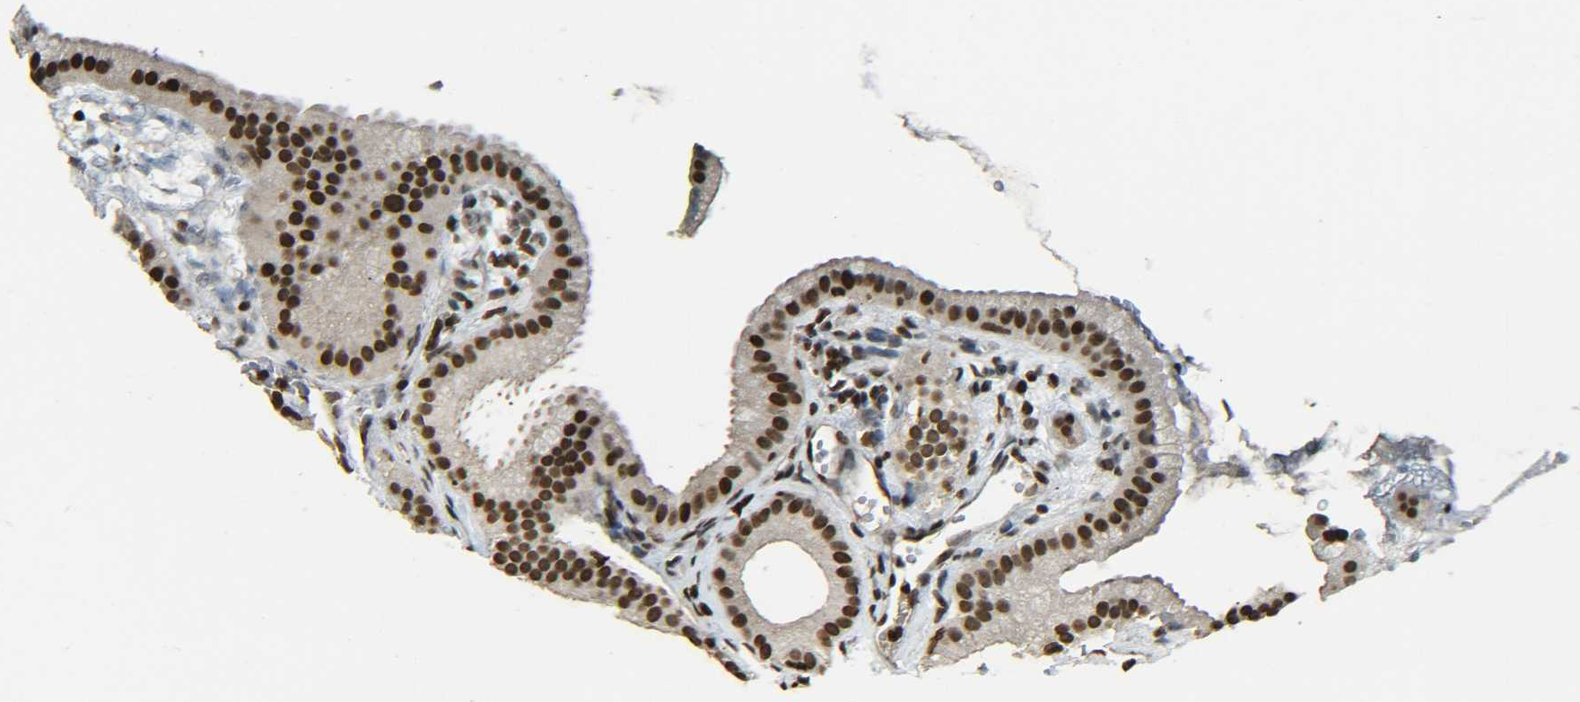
{"staining": {"intensity": "strong", "quantity": ">75%", "location": "nuclear"}, "tissue": "gallbladder", "cell_type": "Glandular cells", "image_type": "normal", "snomed": [{"axis": "morphology", "description": "Normal tissue, NOS"}, {"axis": "topography", "description": "Gallbladder"}], "caption": "Immunohistochemical staining of unremarkable human gallbladder displays >75% levels of strong nuclear protein staining in approximately >75% of glandular cells. Nuclei are stained in blue.", "gene": "H4C16", "patient": {"sex": "female", "age": 64}}